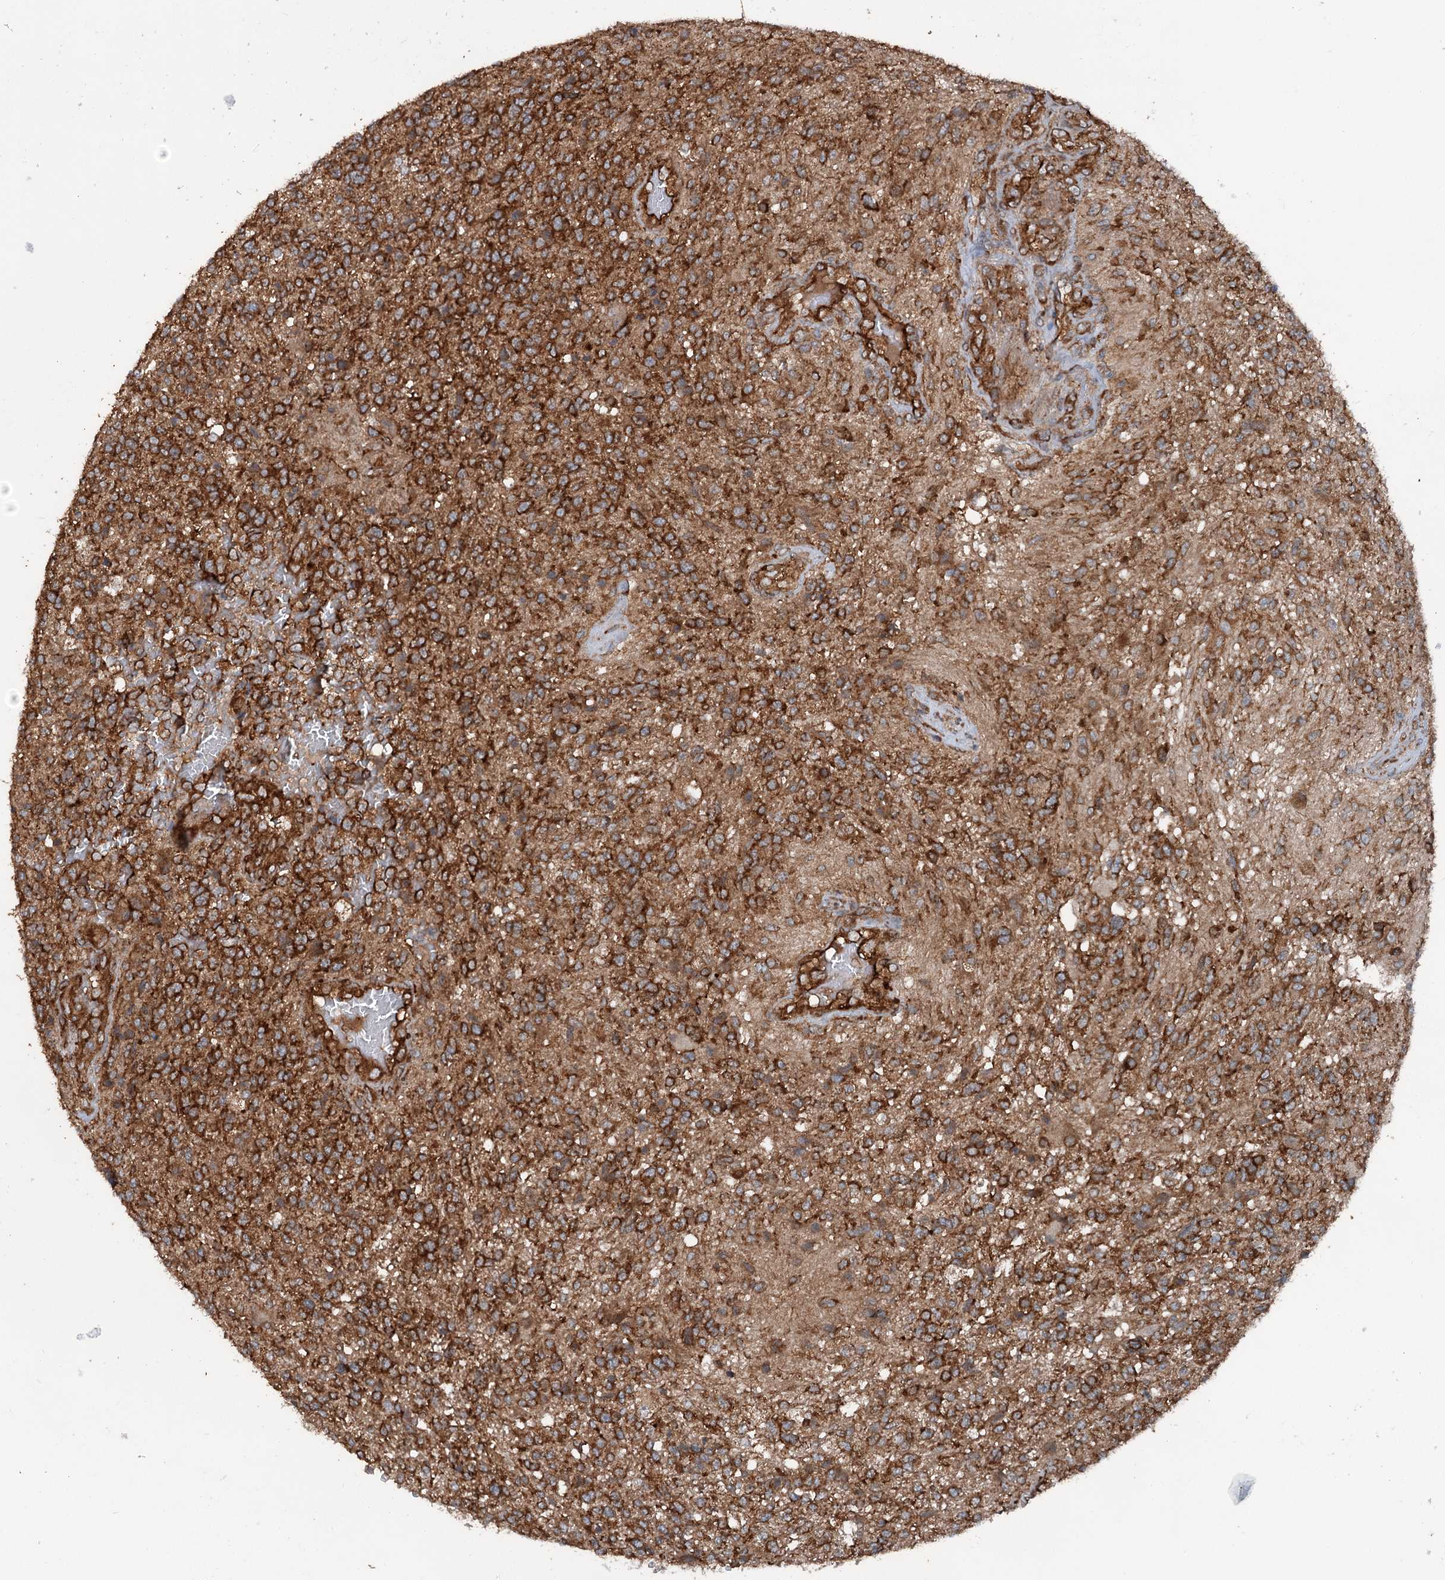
{"staining": {"intensity": "strong", "quantity": ">75%", "location": "cytoplasmic/membranous"}, "tissue": "glioma", "cell_type": "Tumor cells", "image_type": "cancer", "snomed": [{"axis": "morphology", "description": "Glioma, malignant, High grade"}, {"axis": "topography", "description": "Brain"}], "caption": "The image exhibits a brown stain indicating the presence of a protein in the cytoplasmic/membranous of tumor cells in high-grade glioma (malignant). (Stains: DAB in brown, nuclei in blue, Microscopy: brightfield microscopy at high magnification).", "gene": "RNF214", "patient": {"sex": "male", "age": 56}}